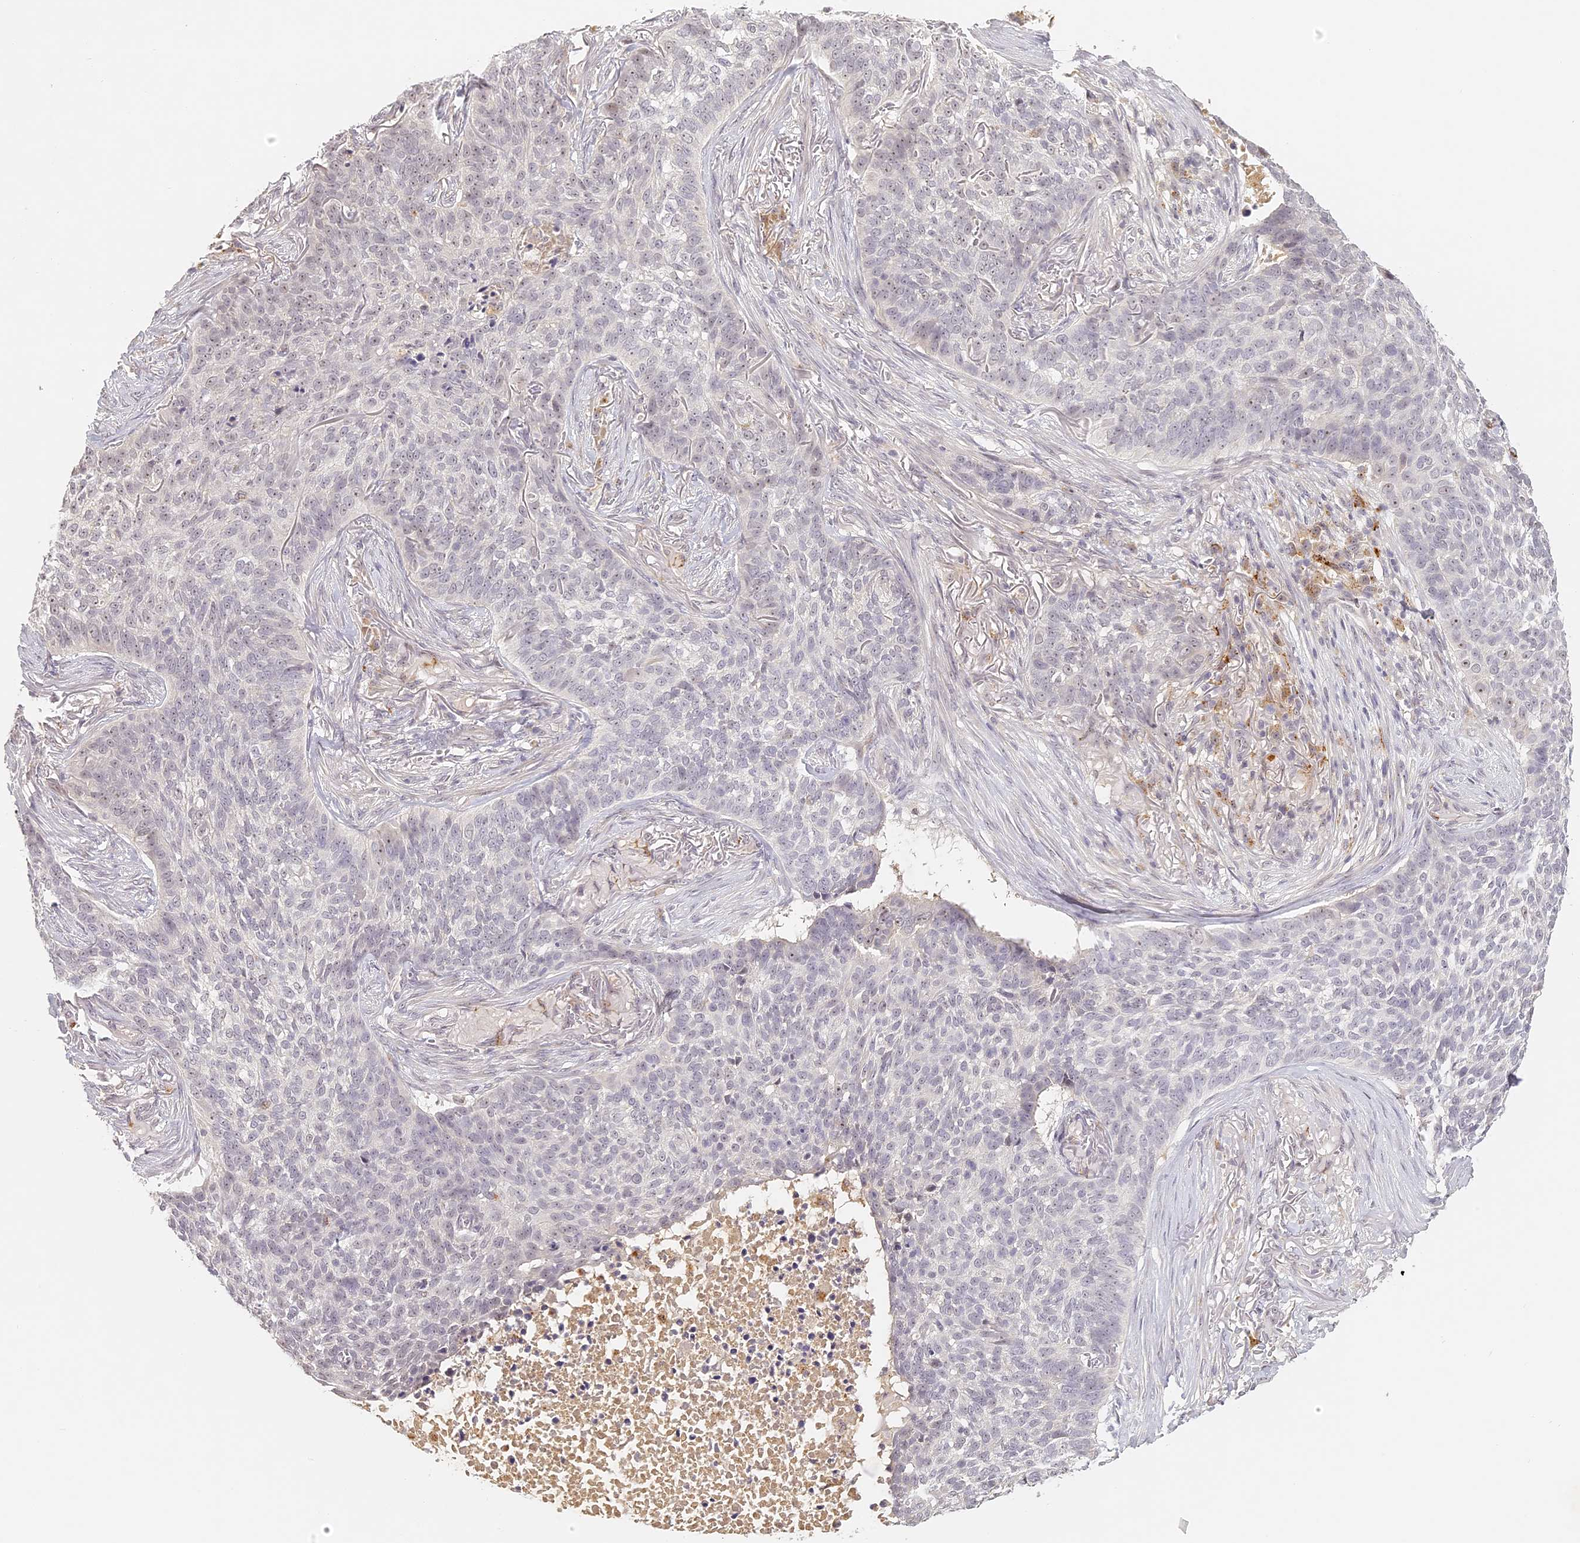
{"staining": {"intensity": "negative", "quantity": "none", "location": "none"}, "tissue": "skin cancer", "cell_type": "Tumor cells", "image_type": "cancer", "snomed": [{"axis": "morphology", "description": "Basal cell carcinoma"}, {"axis": "topography", "description": "Skin"}], "caption": "DAB immunohistochemical staining of human skin basal cell carcinoma exhibits no significant staining in tumor cells.", "gene": "ELL3", "patient": {"sex": "male", "age": 85}}